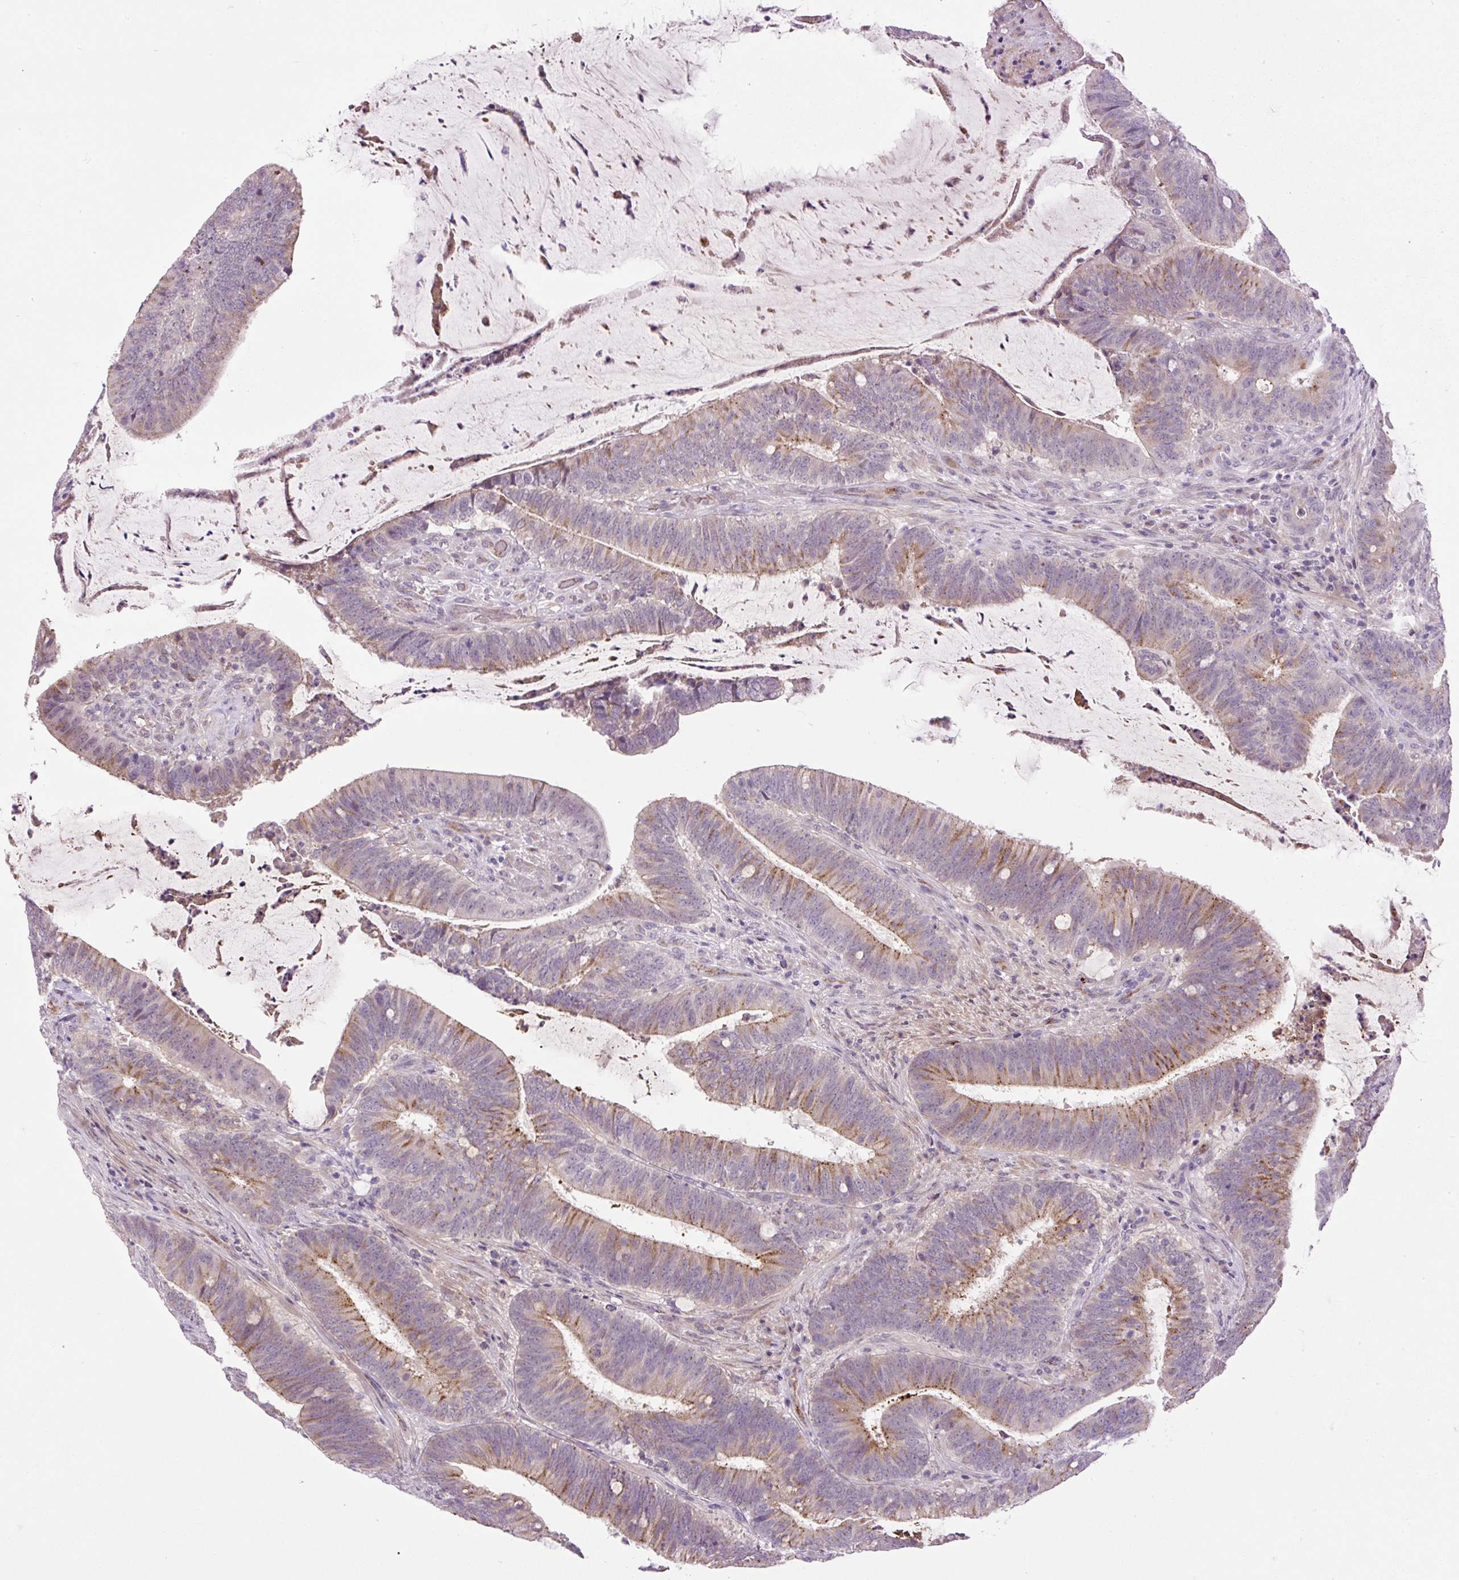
{"staining": {"intensity": "weak", "quantity": "25%-75%", "location": "cytoplasmic/membranous"}, "tissue": "colorectal cancer", "cell_type": "Tumor cells", "image_type": "cancer", "snomed": [{"axis": "morphology", "description": "Adenocarcinoma, NOS"}, {"axis": "topography", "description": "Colon"}], "caption": "The image displays a brown stain indicating the presence of a protein in the cytoplasmic/membranous of tumor cells in colorectal adenocarcinoma.", "gene": "LEFTY2", "patient": {"sex": "female", "age": 43}}